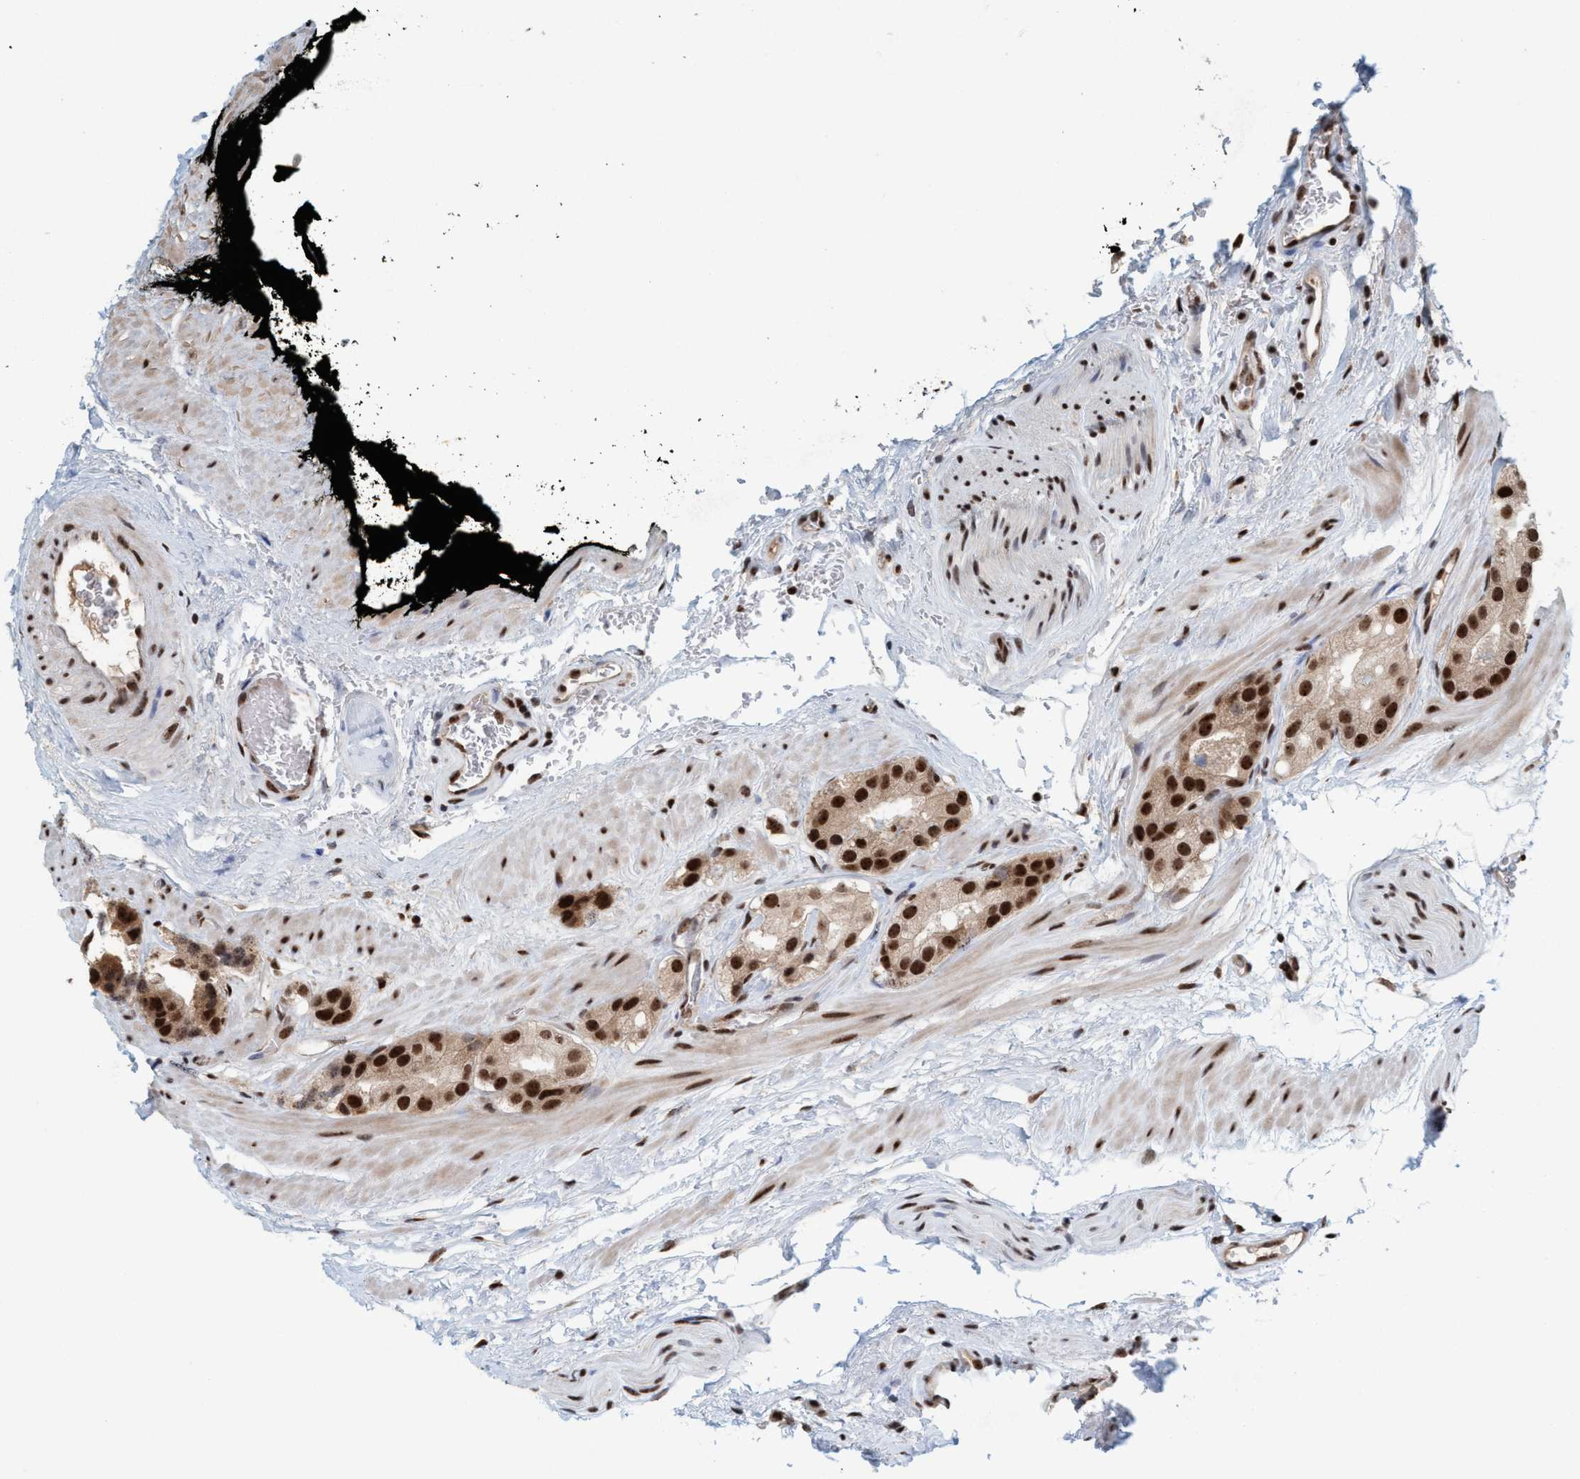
{"staining": {"intensity": "strong", "quantity": ">75%", "location": "nuclear"}, "tissue": "prostate cancer", "cell_type": "Tumor cells", "image_type": "cancer", "snomed": [{"axis": "morphology", "description": "Adenocarcinoma, High grade"}, {"axis": "topography", "description": "Prostate"}], "caption": "A high amount of strong nuclear staining is appreciated in approximately >75% of tumor cells in prostate cancer tissue.", "gene": "SMCR8", "patient": {"sex": "male", "age": 63}}